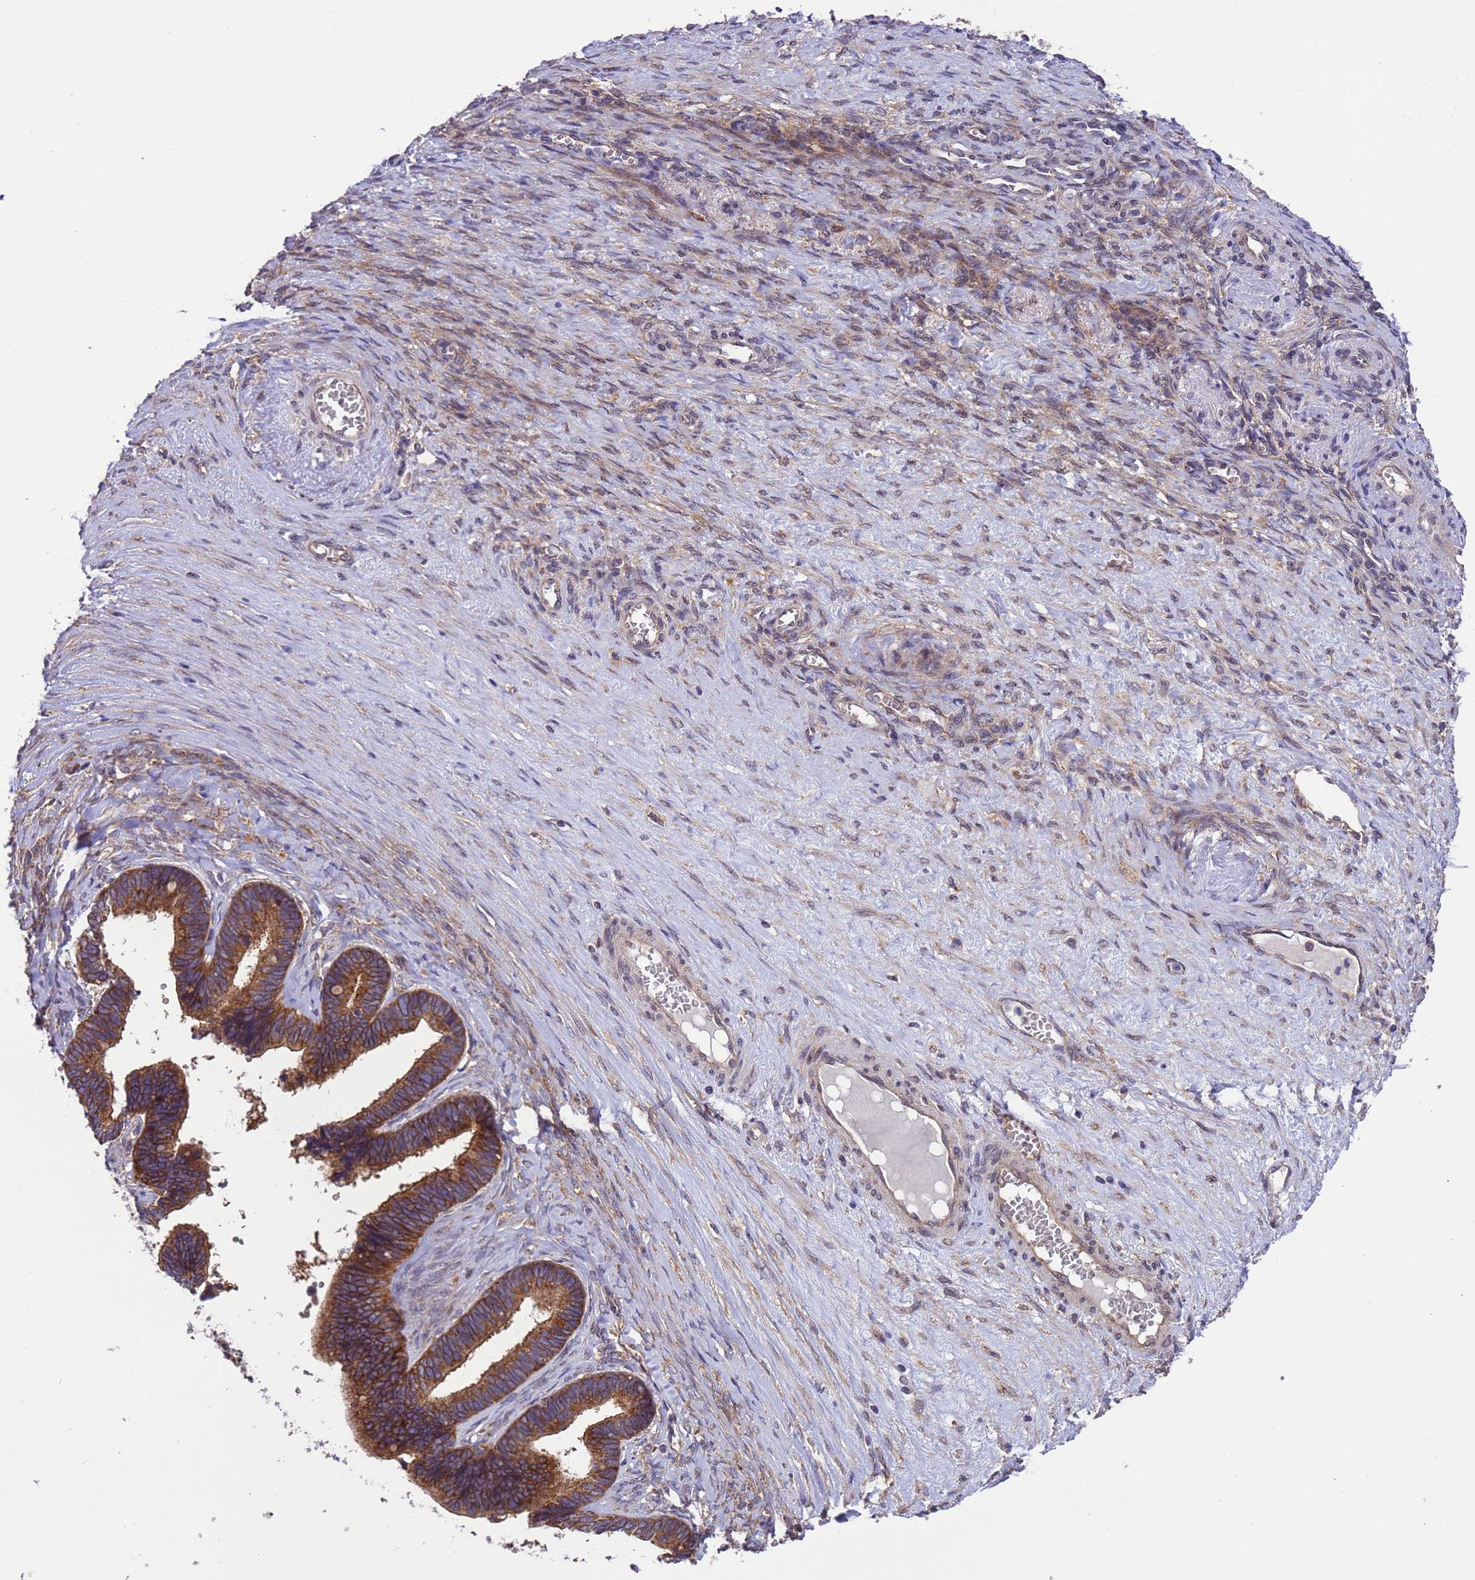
{"staining": {"intensity": "moderate", "quantity": ">75%", "location": "cytoplasmic/membranous"}, "tissue": "ovarian cancer", "cell_type": "Tumor cells", "image_type": "cancer", "snomed": [{"axis": "morphology", "description": "Cystadenocarcinoma, serous, NOS"}, {"axis": "topography", "description": "Ovary"}], "caption": "Ovarian cancer (serous cystadenocarcinoma) was stained to show a protein in brown. There is medium levels of moderate cytoplasmic/membranous positivity in approximately >75% of tumor cells.", "gene": "ARHGAP12", "patient": {"sex": "female", "age": 56}}